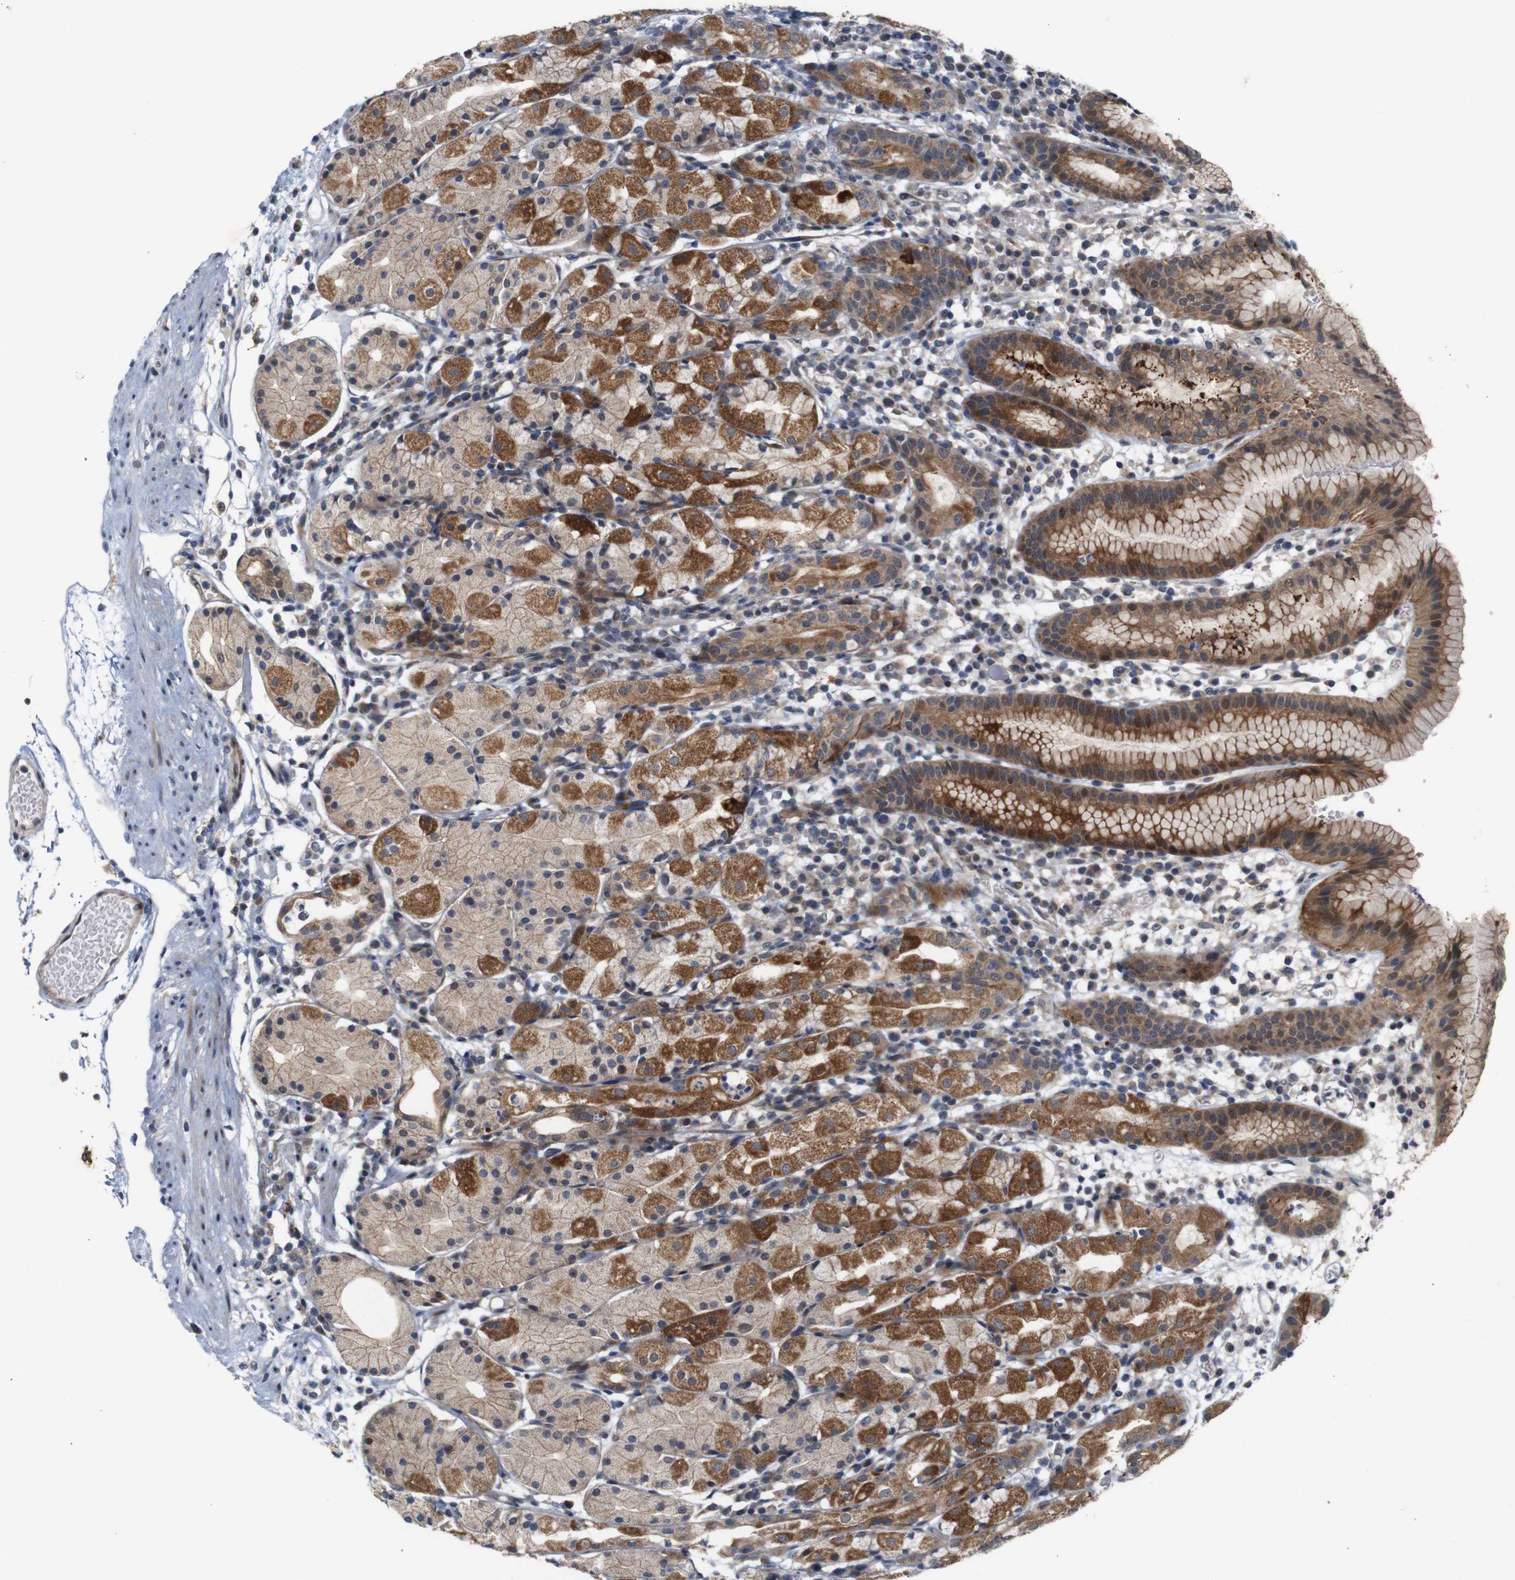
{"staining": {"intensity": "strong", "quantity": "25%-75%", "location": "cytoplasmic/membranous"}, "tissue": "stomach", "cell_type": "Glandular cells", "image_type": "normal", "snomed": [{"axis": "morphology", "description": "Normal tissue, NOS"}, {"axis": "topography", "description": "Stomach"}, {"axis": "topography", "description": "Stomach, lower"}], "caption": "DAB (3,3'-diaminobenzidine) immunohistochemical staining of benign stomach shows strong cytoplasmic/membranous protein positivity in about 25%-75% of glandular cells. (IHC, brightfield microscopy, high magnification).", "gene": "ATP7B", "patient": {"sex": "female", "age": 75}}